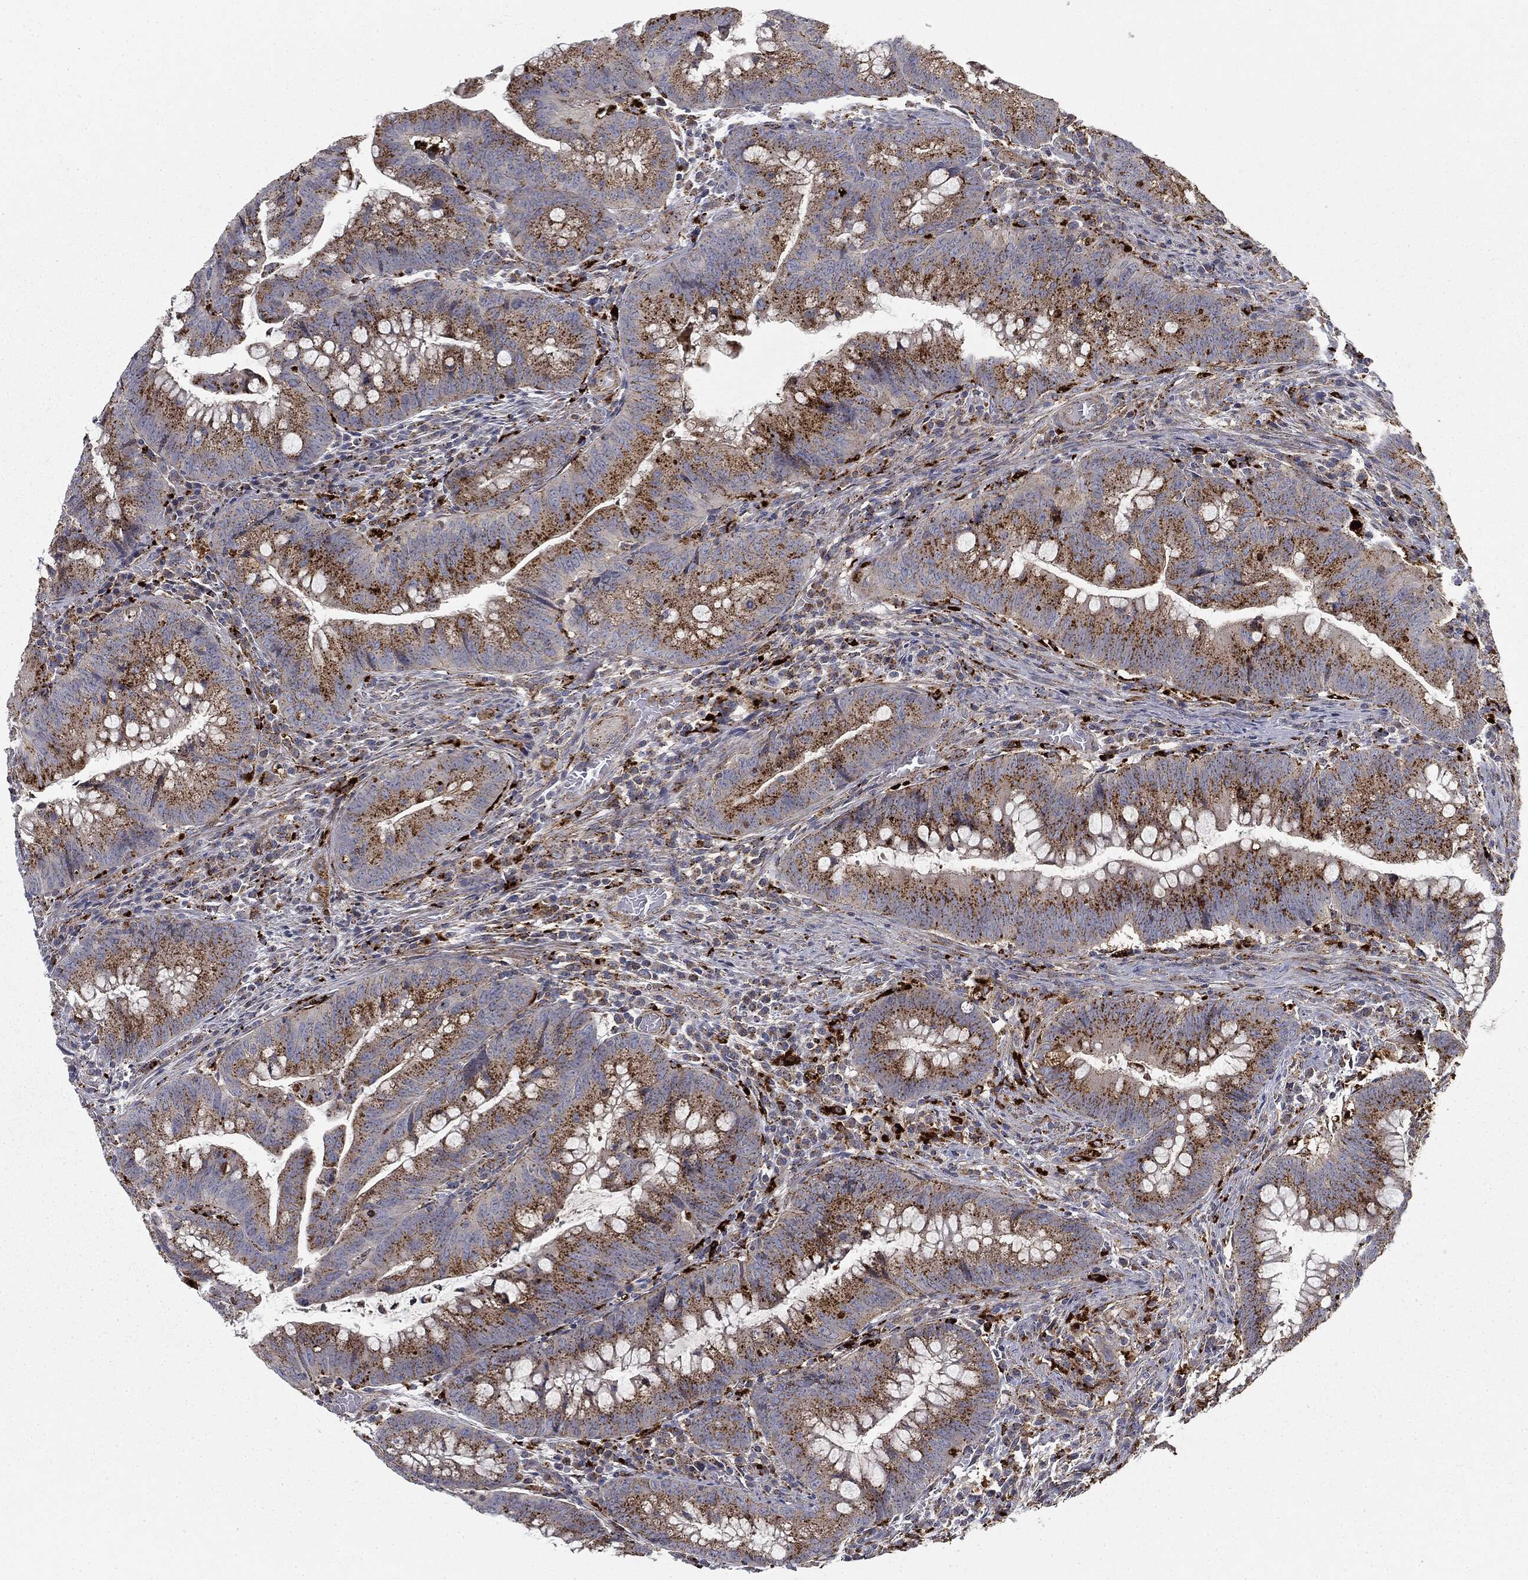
{"staining": {"intensity": "strong", "quantity": "25%-75%", "location": "cytoplasmic/membranous"}, "tissue": "colorectal cancer", "cell_type": "Tumor cells", "image_type": "cancer", "snomed": [{"axis": "morphology", "description": "Adenocarcinoma, NOS"}, {"axis": "topography", "description": "Colon"}], "caption": "High-magnification brightfield microscopy of colorectal cancer (adenocarcinoma) stained with DAB (brown) and counterstained with hematoxylin (blue). tumor cells exhibit strong cytoplasmic/membranous staining is present in approximately25%-75% of cells.", "gene": "CTSA", "patient": {"sex": "male", "age": 62}}